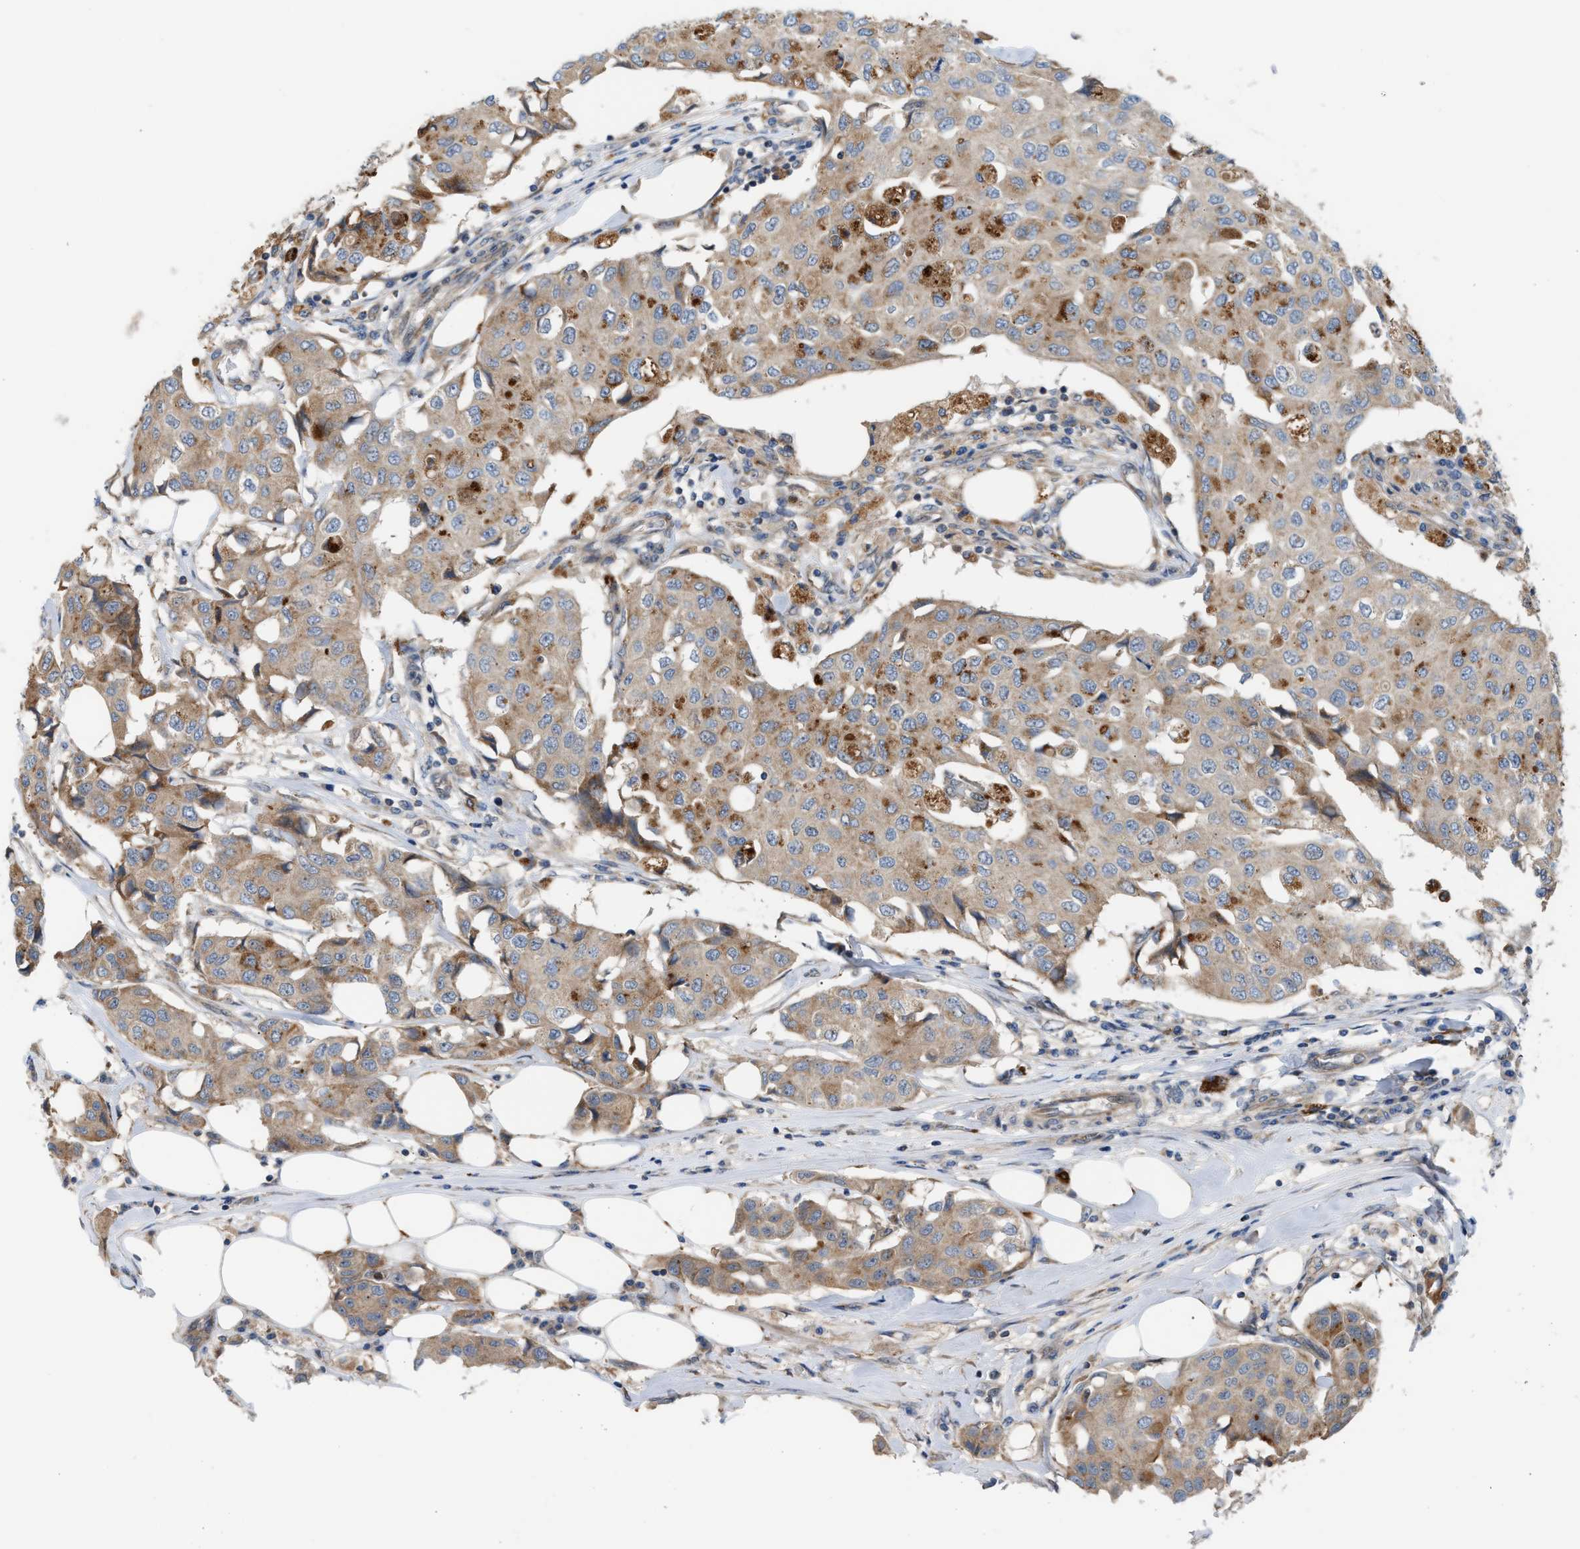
{"staining": {"intensity": "moderate", "quantity": "25%-75%", "location": "cytoplasmic/membranous"}, "tissue": "breast cancer", "cell_type": "Tumor cells", "image_type": "cancer", "snomed": [{"axis": "morphology", "description": "Duct carcinoma"}, {"axis": "topography", "description": "Breast"}], "caption": "Brown immunohistochemical staining in breast cancer (infiltrating ductal carcinoma) exhibits moderate cytoplasmic/membranous expression in about 25%-75% of tumor cells.", "gene": "PDCL", "patient": {"sex": "female", "age": 80}}